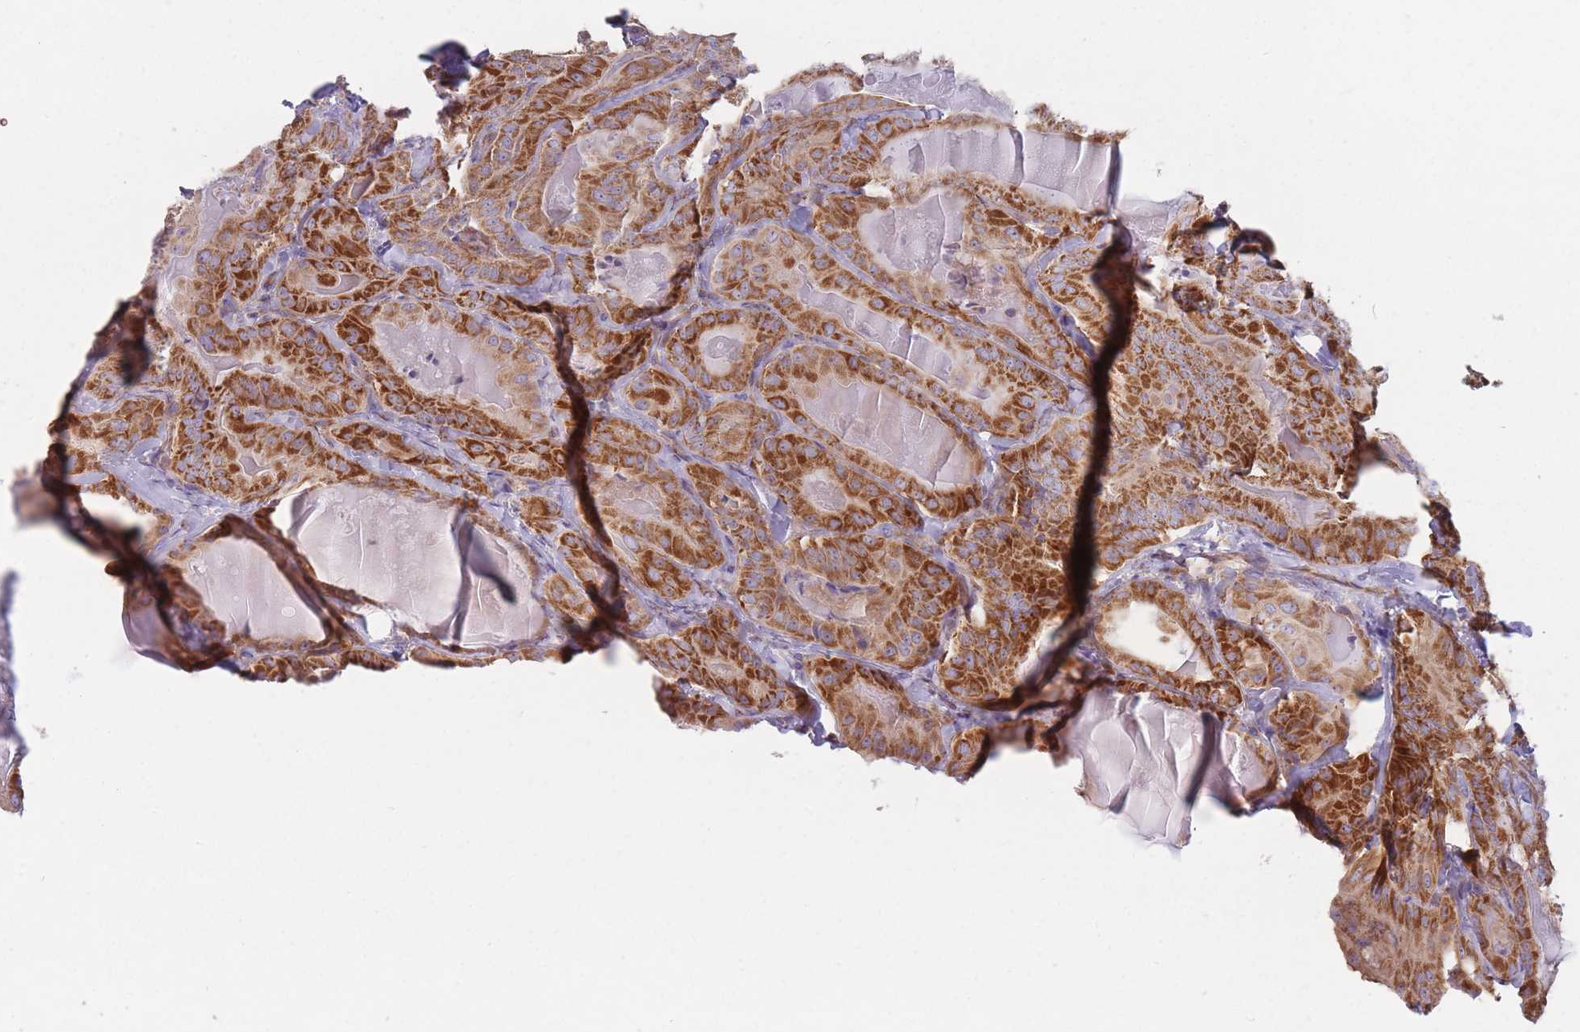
{"staining": {"intensity": "strong", "quantity": ">75%", "location": "cytoplasmic/membranous"}, "tissue": "thyroid cancer", "cell_type": "Tumor cells", "image_type": "cancer", "snomed": [{"axis": "morphology", "description": "Papillary adenocarcinoma, NOS"}, {"axis": "topography", "description": "Thyroid gland"}], "caption": "DAB immunohistochemical staining of human thyroid cancer (papillary adenocarcinoma) reveals strong cytoplasmic/membranous protein staining in approximately >75% of tumor cells.", "gene": "NDUFA9", "patient": {"sex": "female", "age": 68}}